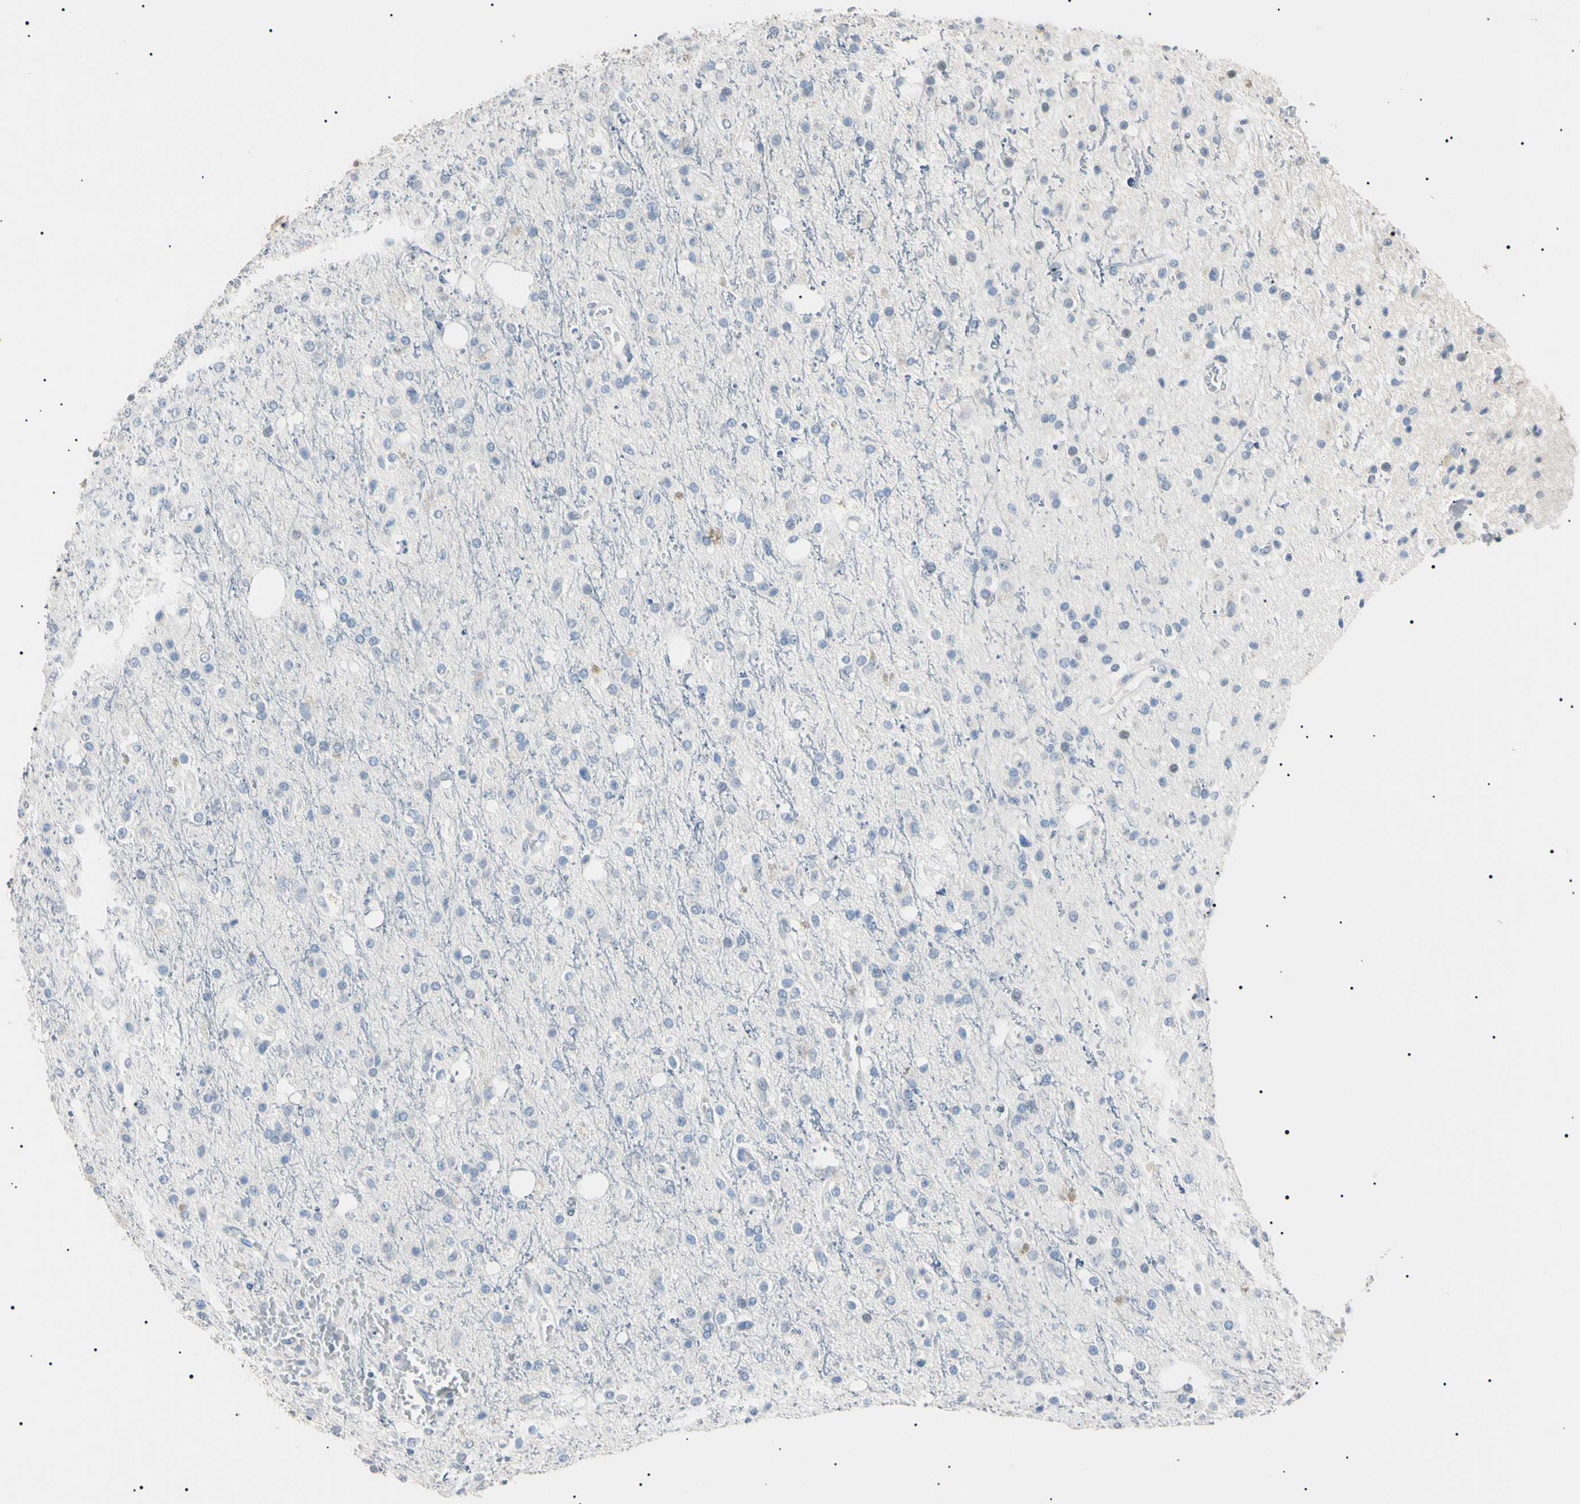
{"staining": {"intensity": "negative", "quantity": "none", "location": "none"}, "tissue": "glioma", "cell_type": "Tumor cells", "image_type": "cancer", "snomed": [{"axis": "morphology", "description": "Glioma, malignant, High grade"}, {"axis": "topography", "description": "Brain"}], "caption": "Protein analysis of malignant high-grade glioma reveals no significant positivity in tumor cells.", "gene": "CGB3", "patient": {"sex": "male", "age": 47}}